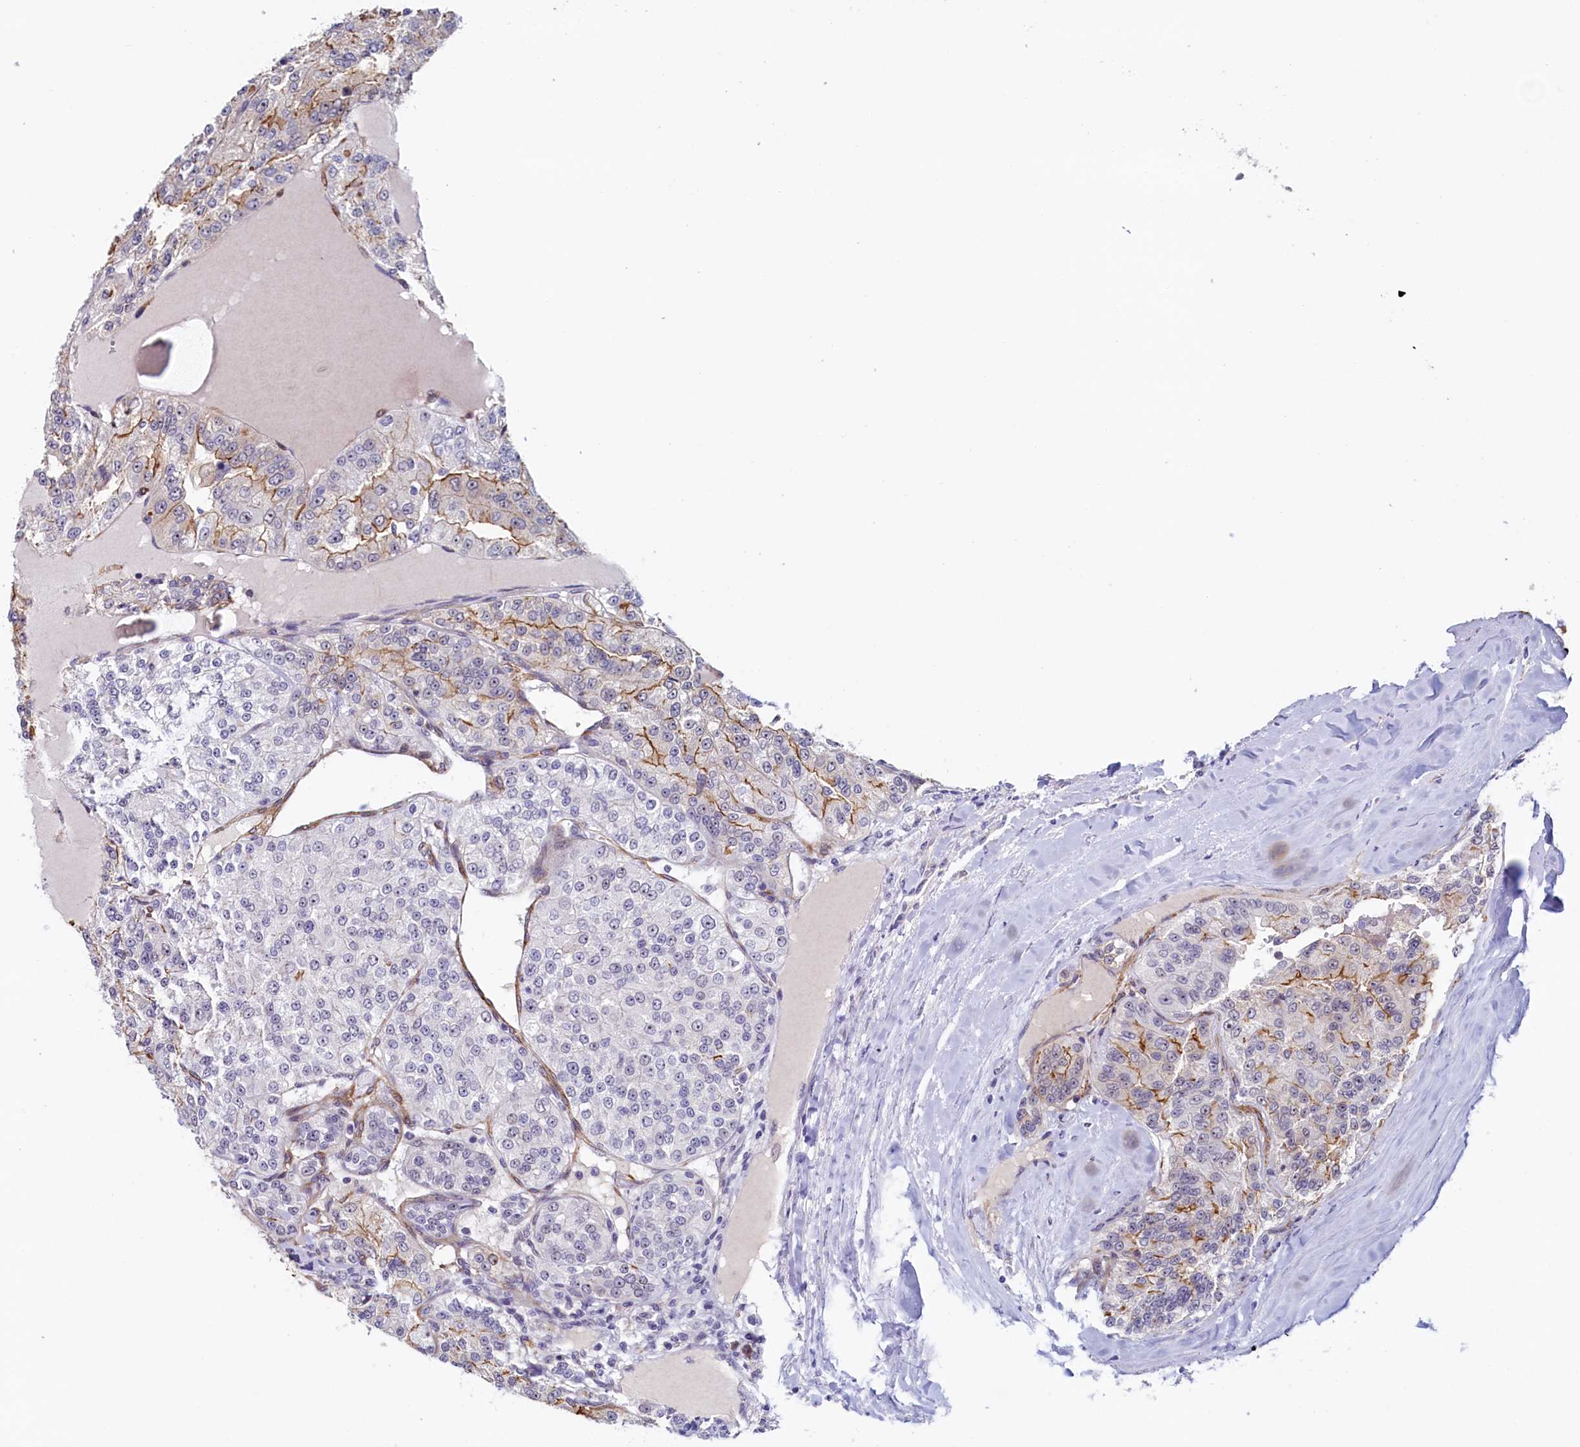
{"staining": {"intensity": "moderate", "quantity": "<25%", "location": "cytoplasmic/membranous"}, "tissue": "renal cancer", "cell_type": "Tumor cells", "image_type": "cancer", "snomed": [{"axis": "morphology", "description": "Adenocarcinoma, NOS"}, {"axis": "topography", "description": "Kidney"}], "caption": "Protein staining demonstrates moderate cytoplasmic/membranous staining in approximately <25% of tumor cells in adenocarcinoma (renal).", "gene": "PACSIN3", "patient": {"sex": "female", "age": 63}}